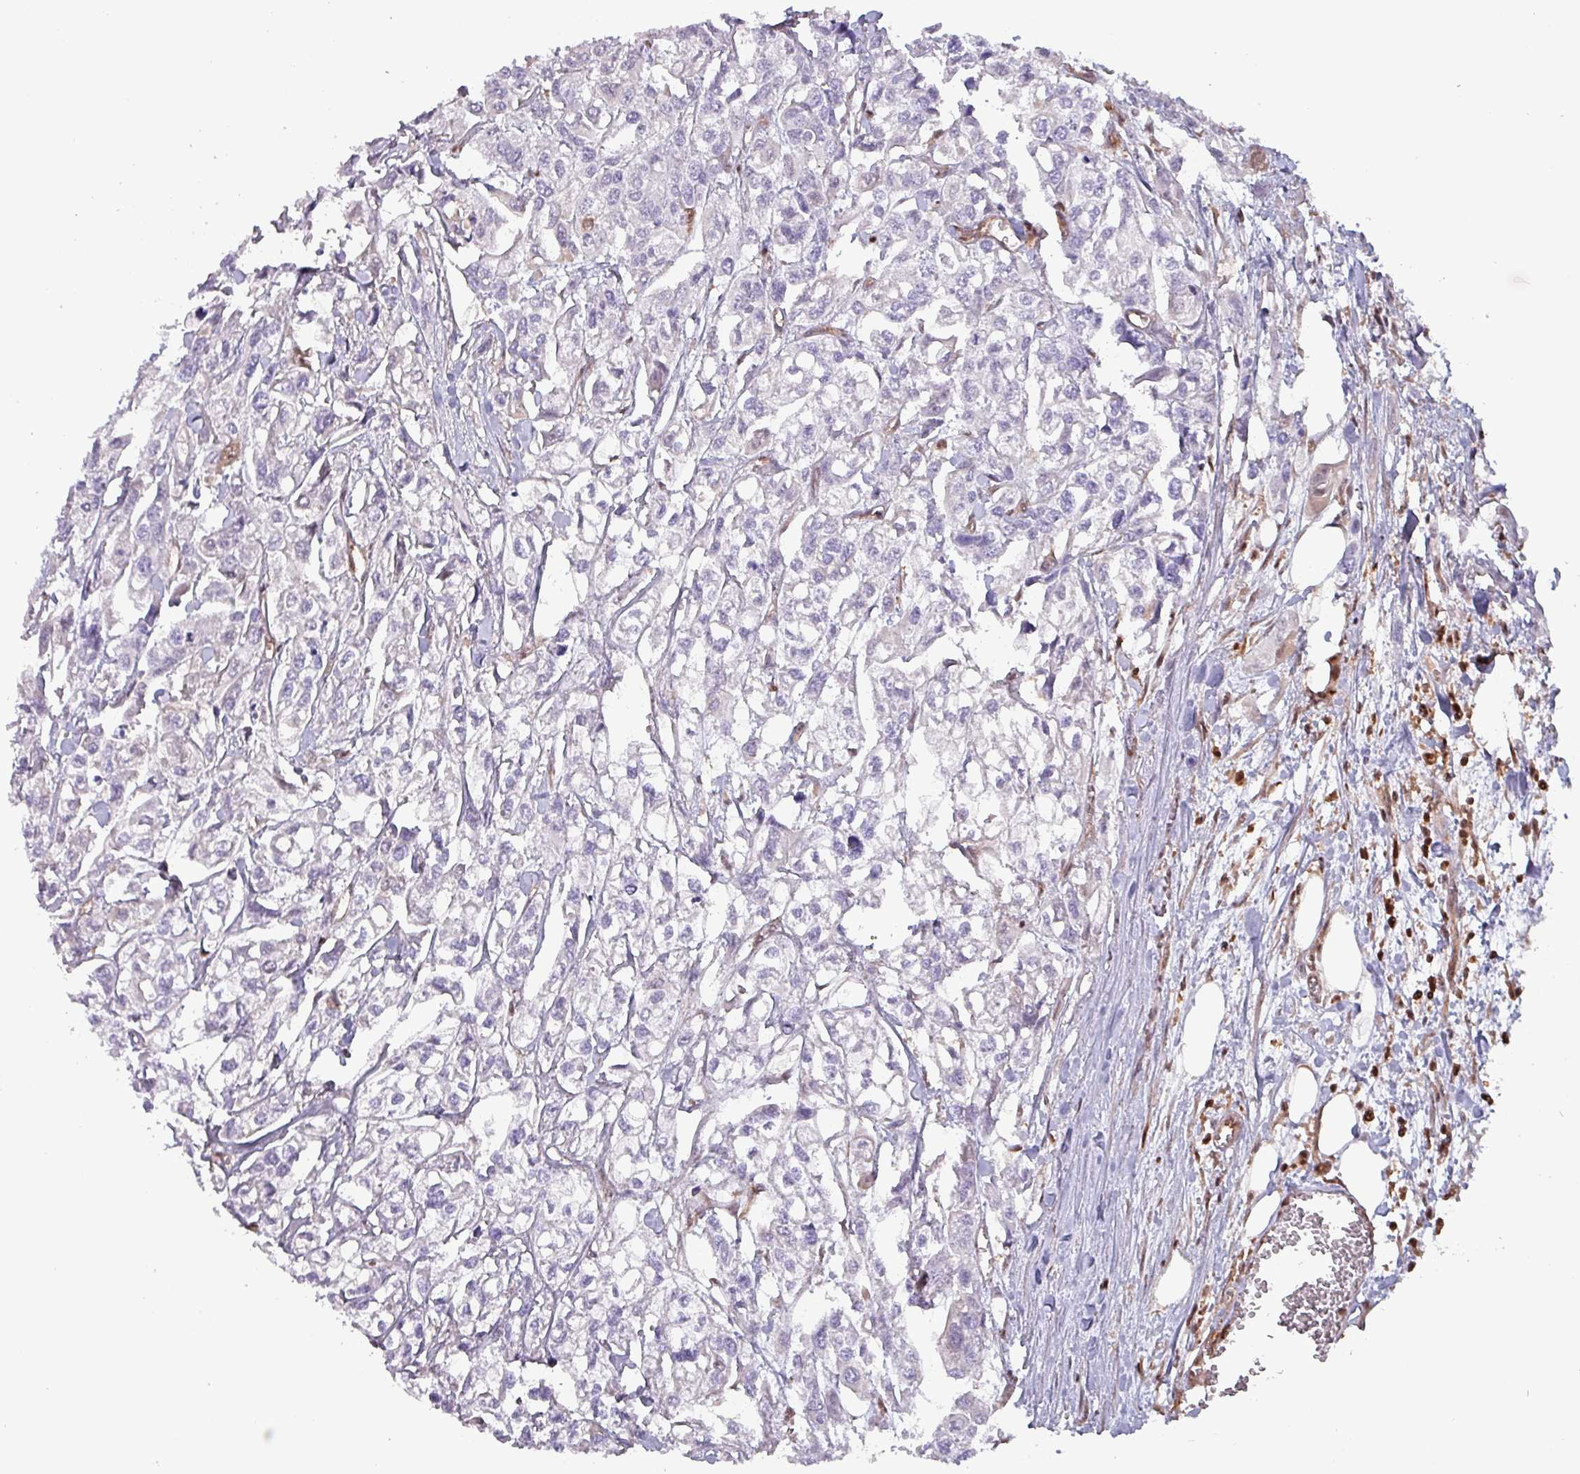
{"staining": {"intensity": "negative", "quantity": "none", "location": "none"}, "tissue": "urothelial cancer", "cell_type": "Tumor cells", "image_type": "cancer", "snomed": [{"axis": "morphology", "description": "Urothelial carcinoma, High grade"}, {"axis": "topography", "description": "Urinary bladder"}], "caption": "Urothelial cancer was stained to show a protein in brown. There is no significant positivity in tumor cells.", "gene": "PSMB8", "patient": {"sex": "male", "age": 67}}